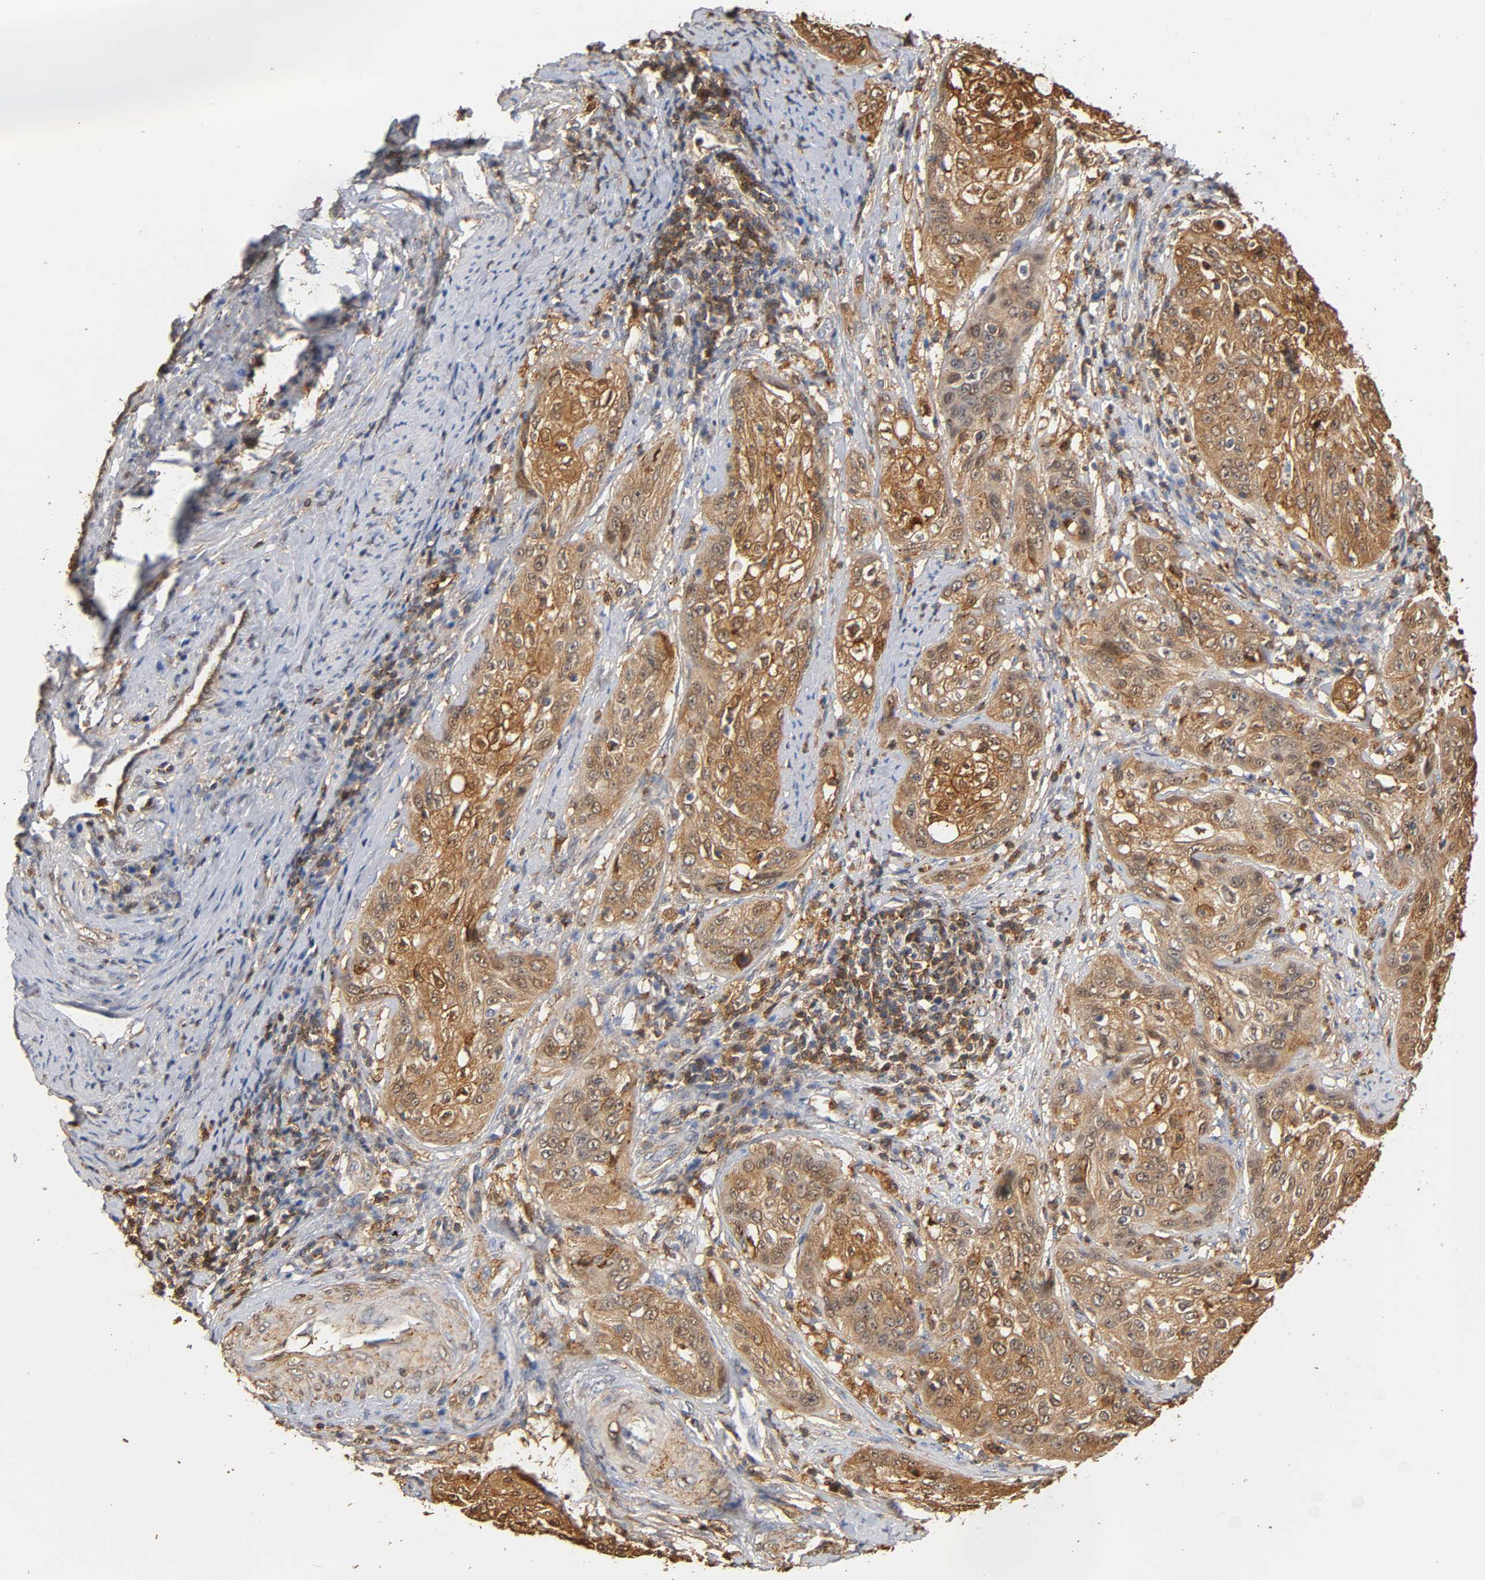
{"staining": {"intensity": "weak", "quantity": ">75%", "location": "cytoplasmic/membranous,nuclear"}, "tissue": "cervical cancer", "cell_type": "Tumor cells", "image_type": "cancer", "snomed": [{"axis": "morphology", "description": "Squamous cell carcinoma, NOS"}, {"axis": "topography", "description": "Cervix"}], "caption": "Immunohistochemical staining of squamous cell carcinoma (cervical) shows low levels of weak cytoplasmic/membranous and nuclear staining in approximately >75% of tumor cells.", "gene": "ANXA11", "patient": {"sex": "female", "age": 41}}